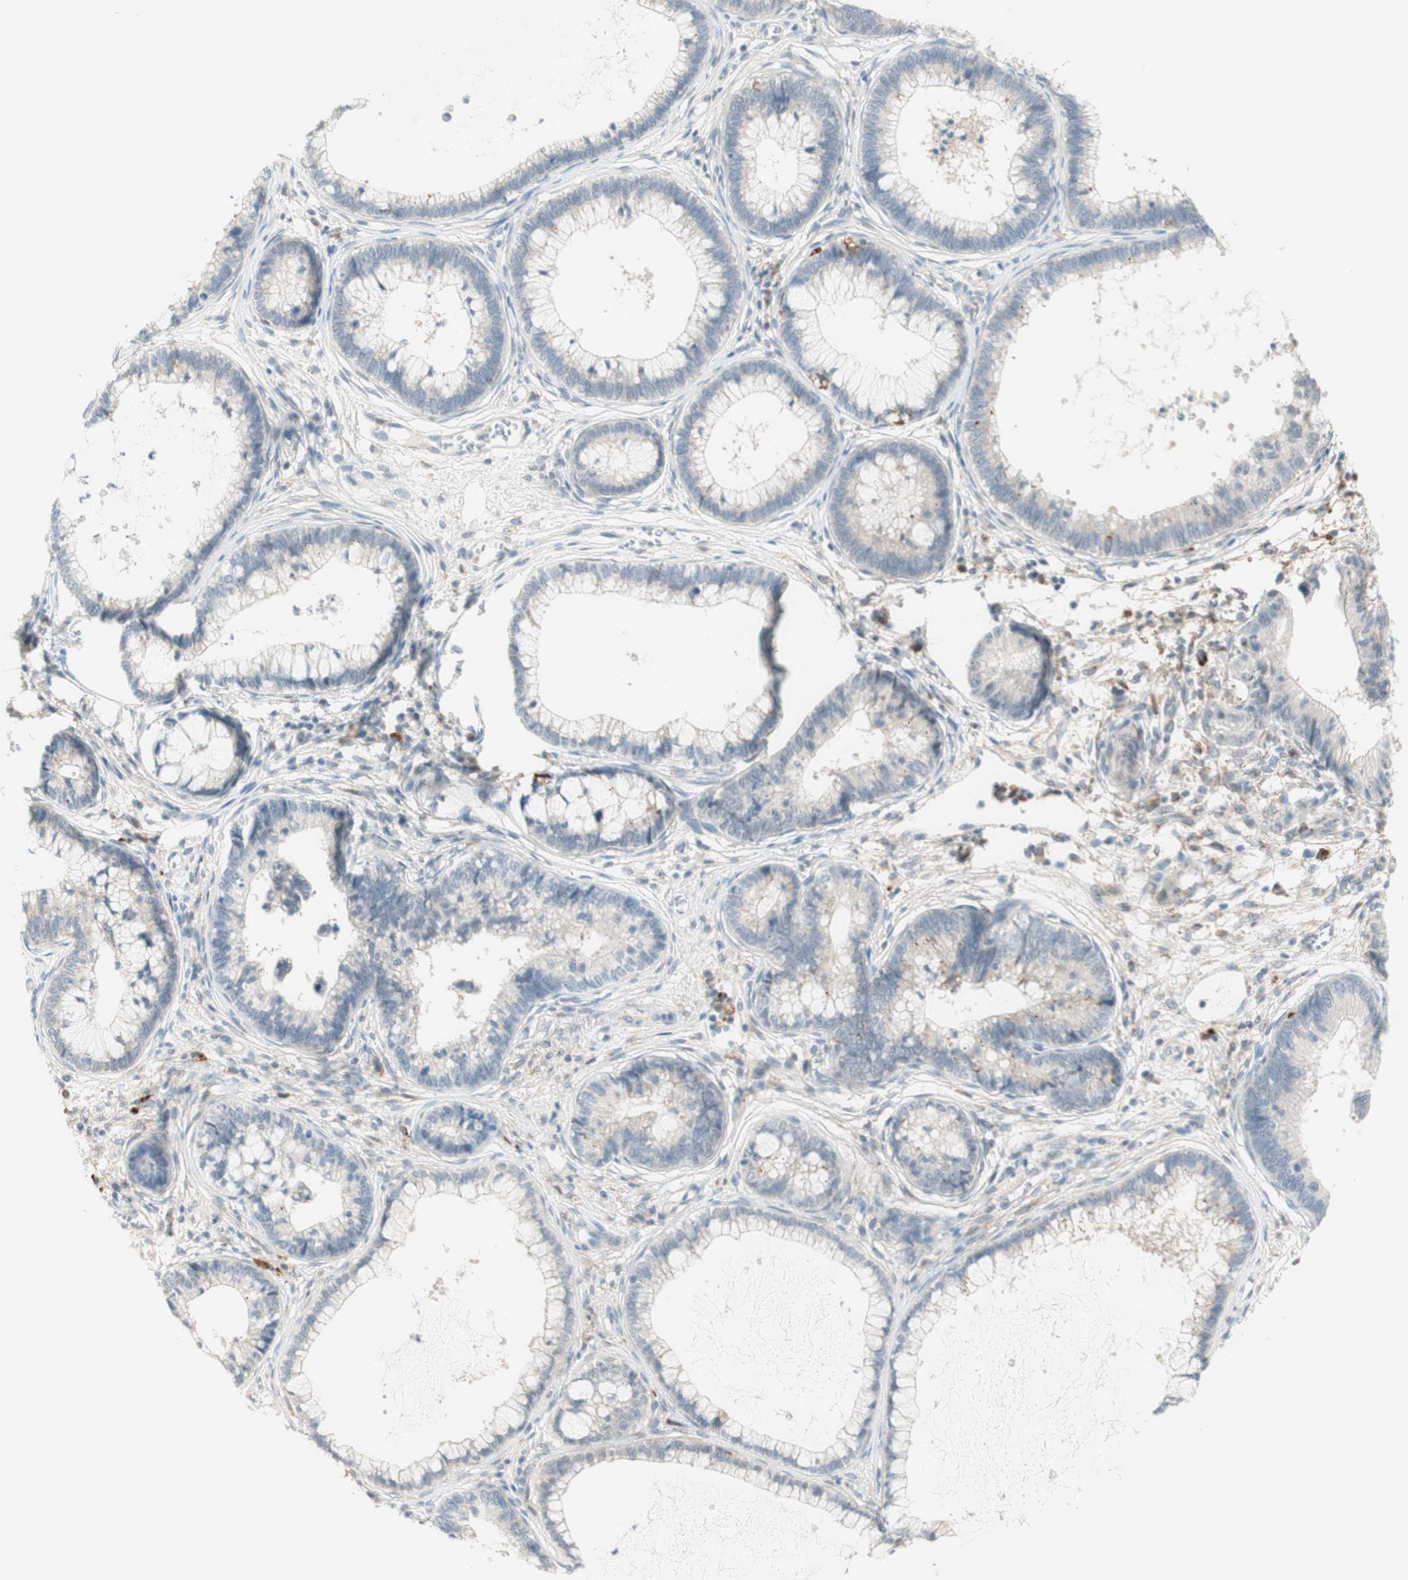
{"staining": {"intensity": "negative", "quantity": "none", "location": "none"}, "tissue": "cervical cancer", "cell_type": "Tumor cells", "image_type": "cancer", "snomed": [{"axis": "morphology", "description": "Adenocarcinoma, NOS"}, {"axis": "topography", "description": "Cervix"}], "caption": "IHC of cervical adenocarcinoma displays no staining in tumor cells.", "gene": "GAPT", "patient": {"sex": "female", "age": 44}}